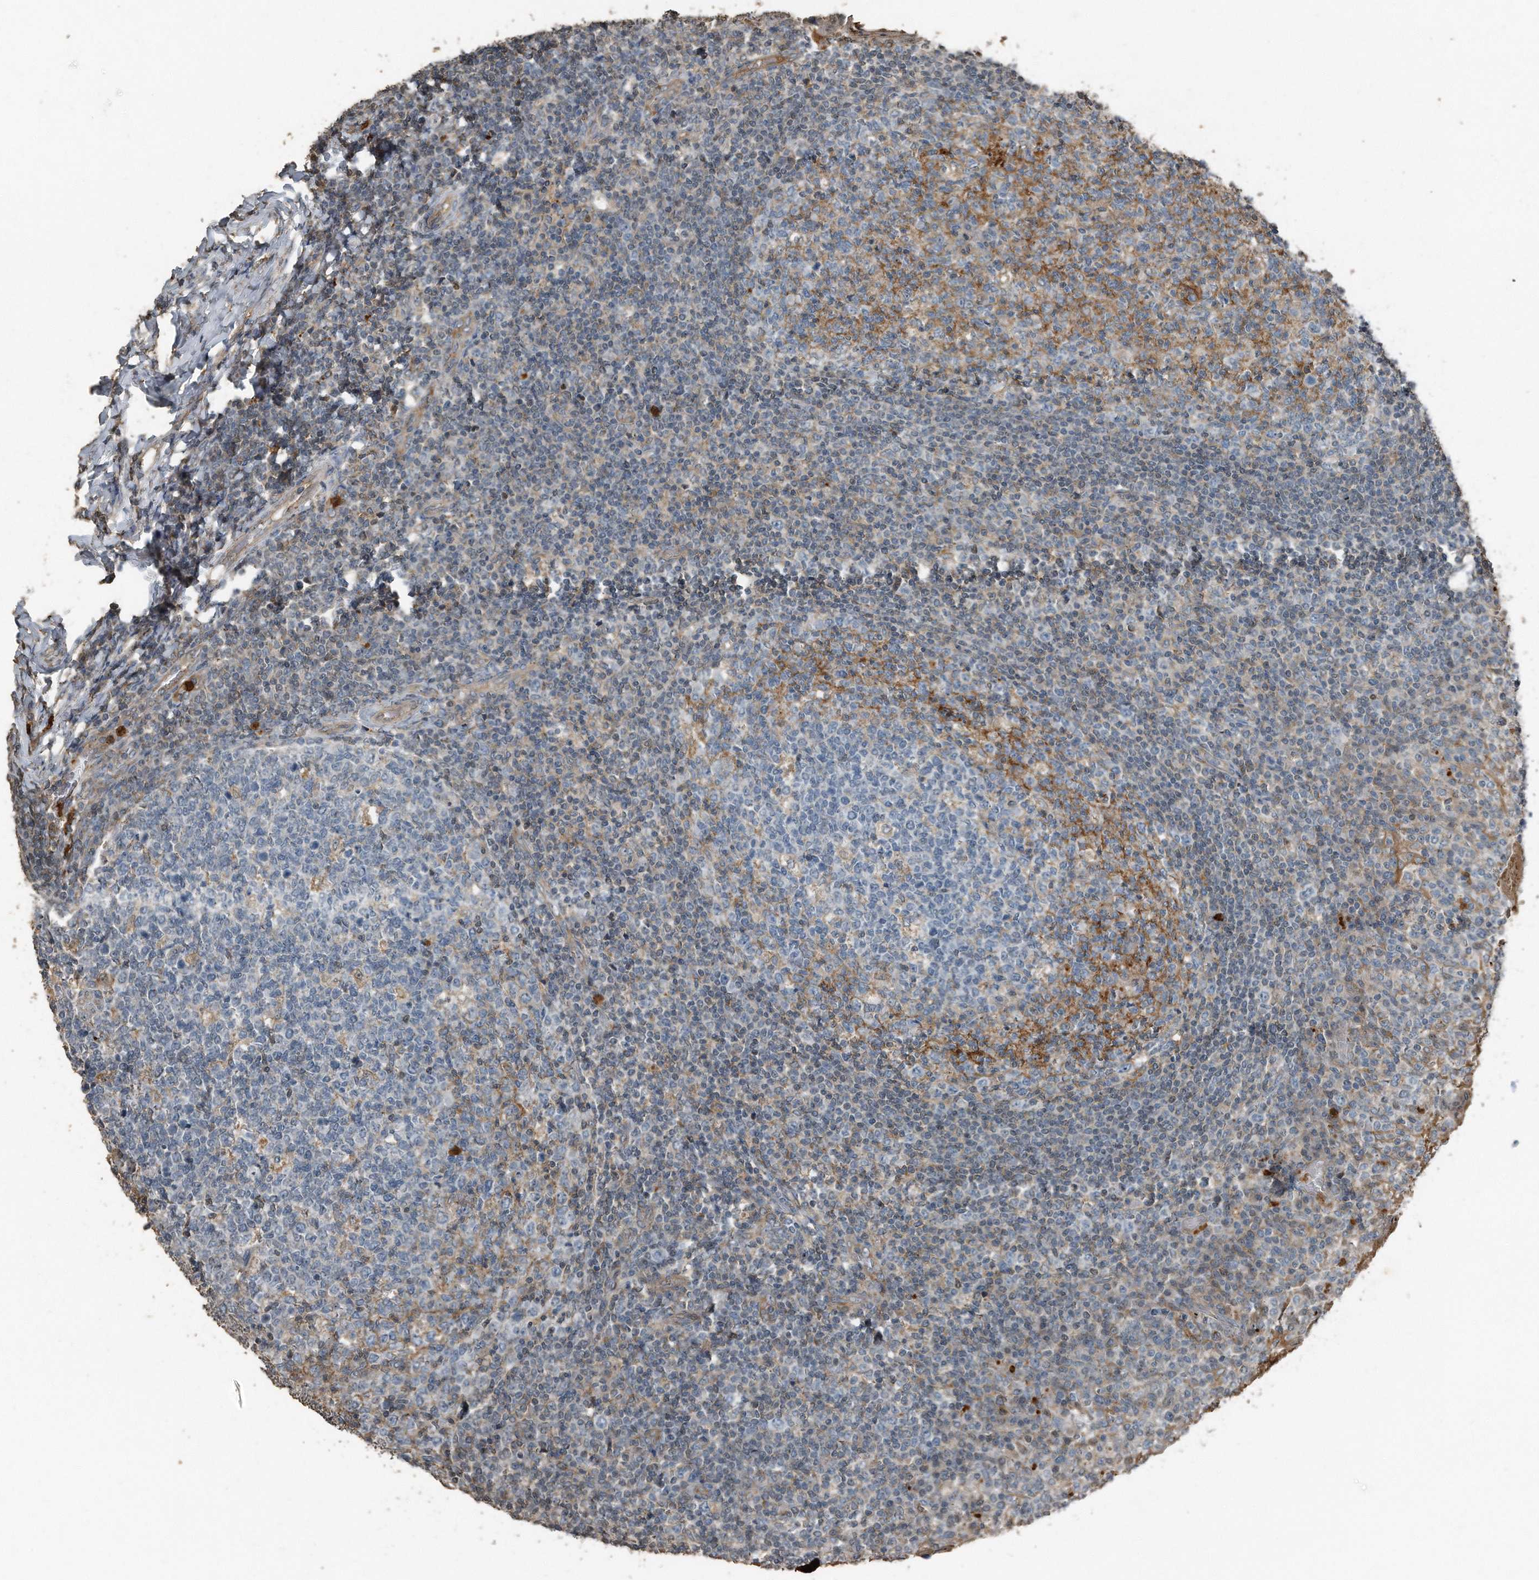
{"staining": {"intensity": "moderate", "quantity": "<25%", "location": "cytoplasmic/membranous"}, "tissue": "tonsil", "cell_type": "Germinal center cells", "image_type": "normal", "snomed": [{"axis": "morphology", "description": "Normal tissue, NOS"}, {"axis": "topography", "description": "Tonsil"}], "caption": "DAB immunohistochemical staining of unremarkable human tonsil reveals moderate cytoplasmic/membranous protein expression in about <25% of germinal center cells.", "gene": "C9", "patient": {"sex": "female", "age": 19}}